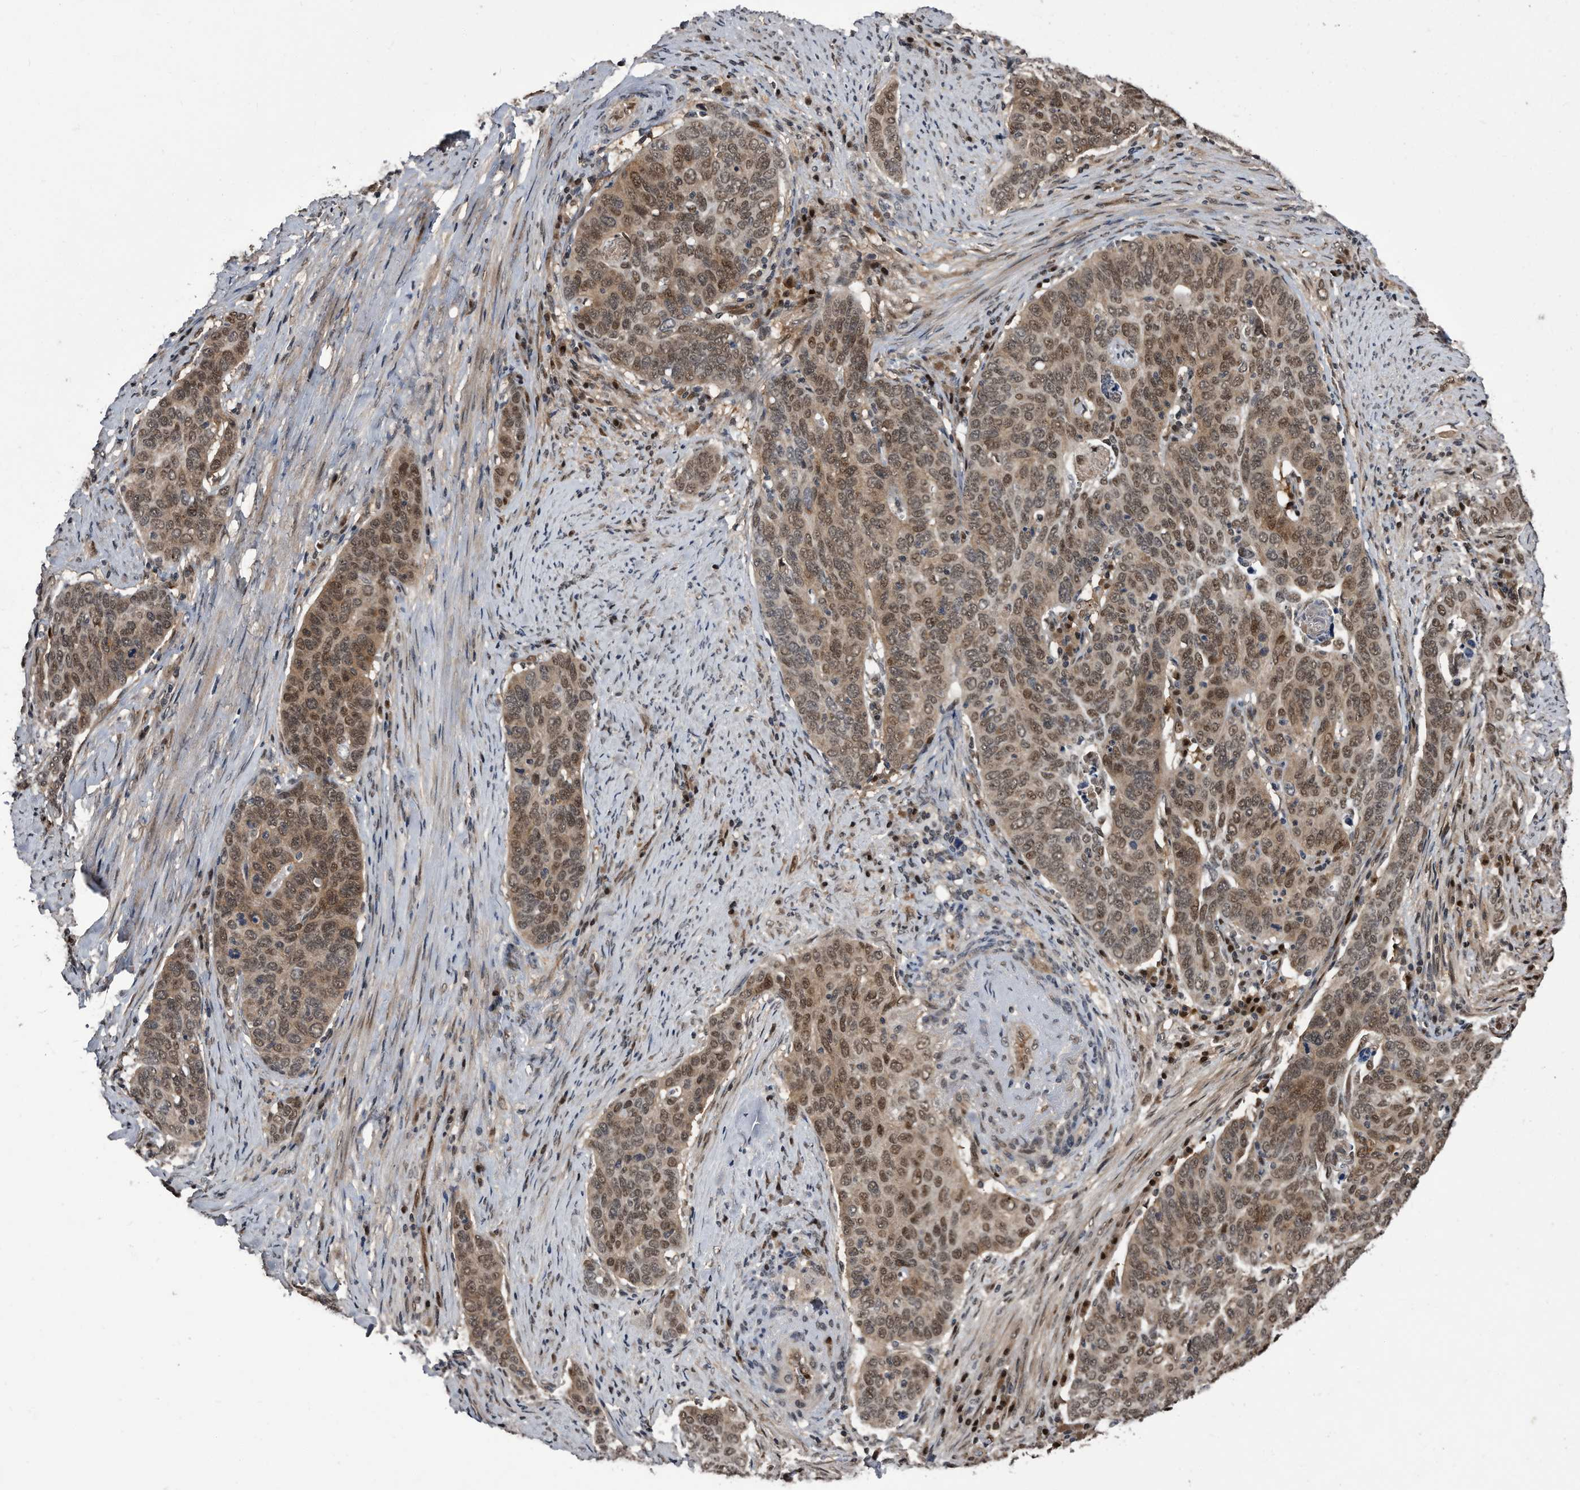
{"staining": {"intensity": "moderate", "quantity": ">75%", "location": "cytoplasmic/membranous,nuclear"}, "tissue": "cervical cancer", "cell_type": "Tumor cells", "image_type": "cancer", "snomed": [{"axis": "morphology", "description": "Squamous cell carcinoma, NOS"}, {"axis": "topography", "description": "Cervix"}], "caption": "Immunohistochemistry (IHC) of human cervical squamous cell carcinoma exhibits medium levels of moderate cytoplasmic/membranous and nuclear expression in about >75% of tumor cells.", "gene": "RAD23B", "patient": {"sex": "female", "age": 60}}